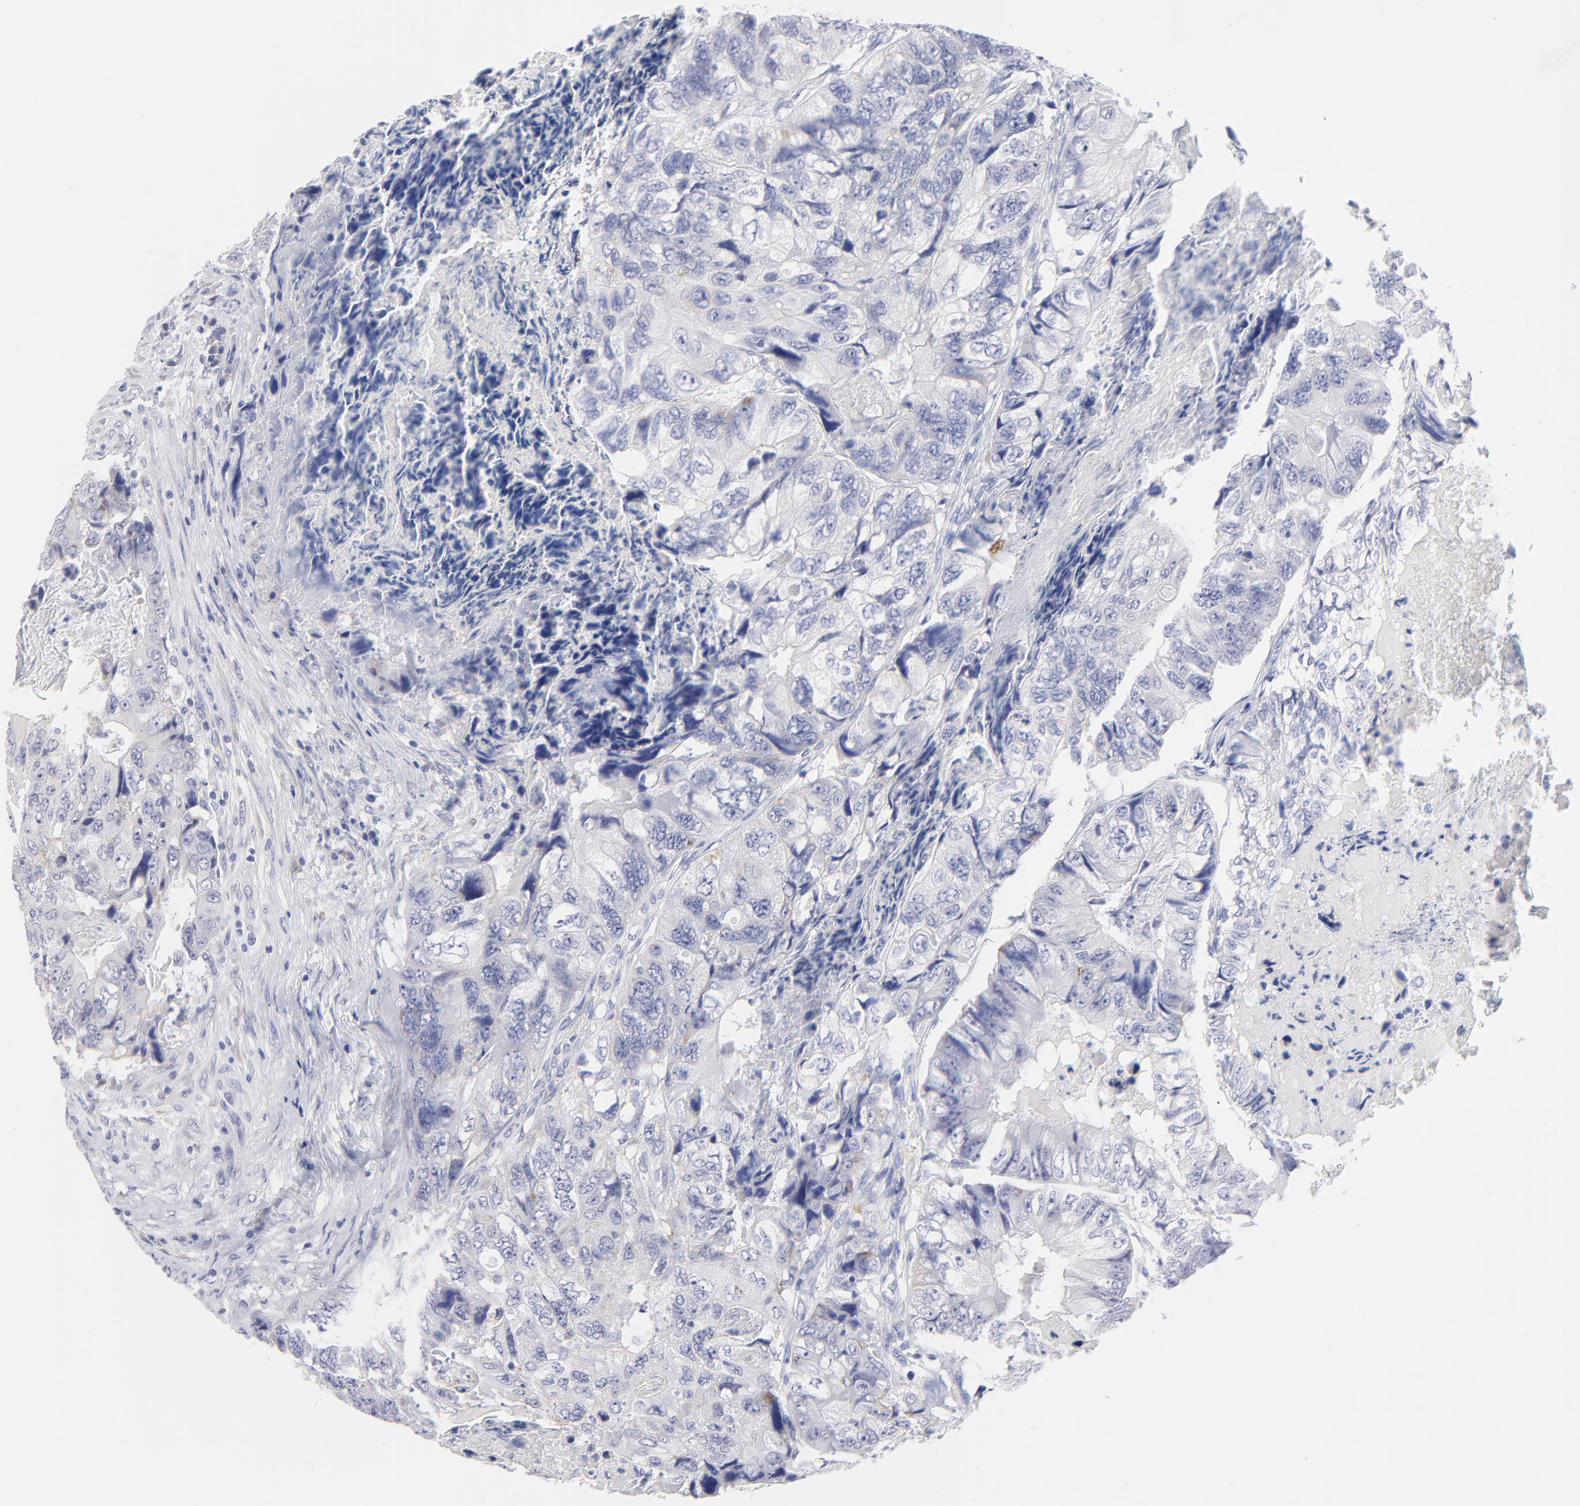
{"staining": {"intensity": "weak", "quantity": "<25%", "location": "cytoplasmic/membranous"}, "tissue": "colorectal cancer", "cell_type": "Tumor cells", "image_type": "cancer", "snomed": [{"axis": "morphology", "description": "Adenocarcinoma, NOS"}, {"axis": "topography", "description": "Rectum"}], "caption": "Human colorectal adenocarcinoma stained for a protein using IHC reveals no expression in tumor cells.", "gene": "DUSP9", "patient": {"sex": "female", "age": 82}}